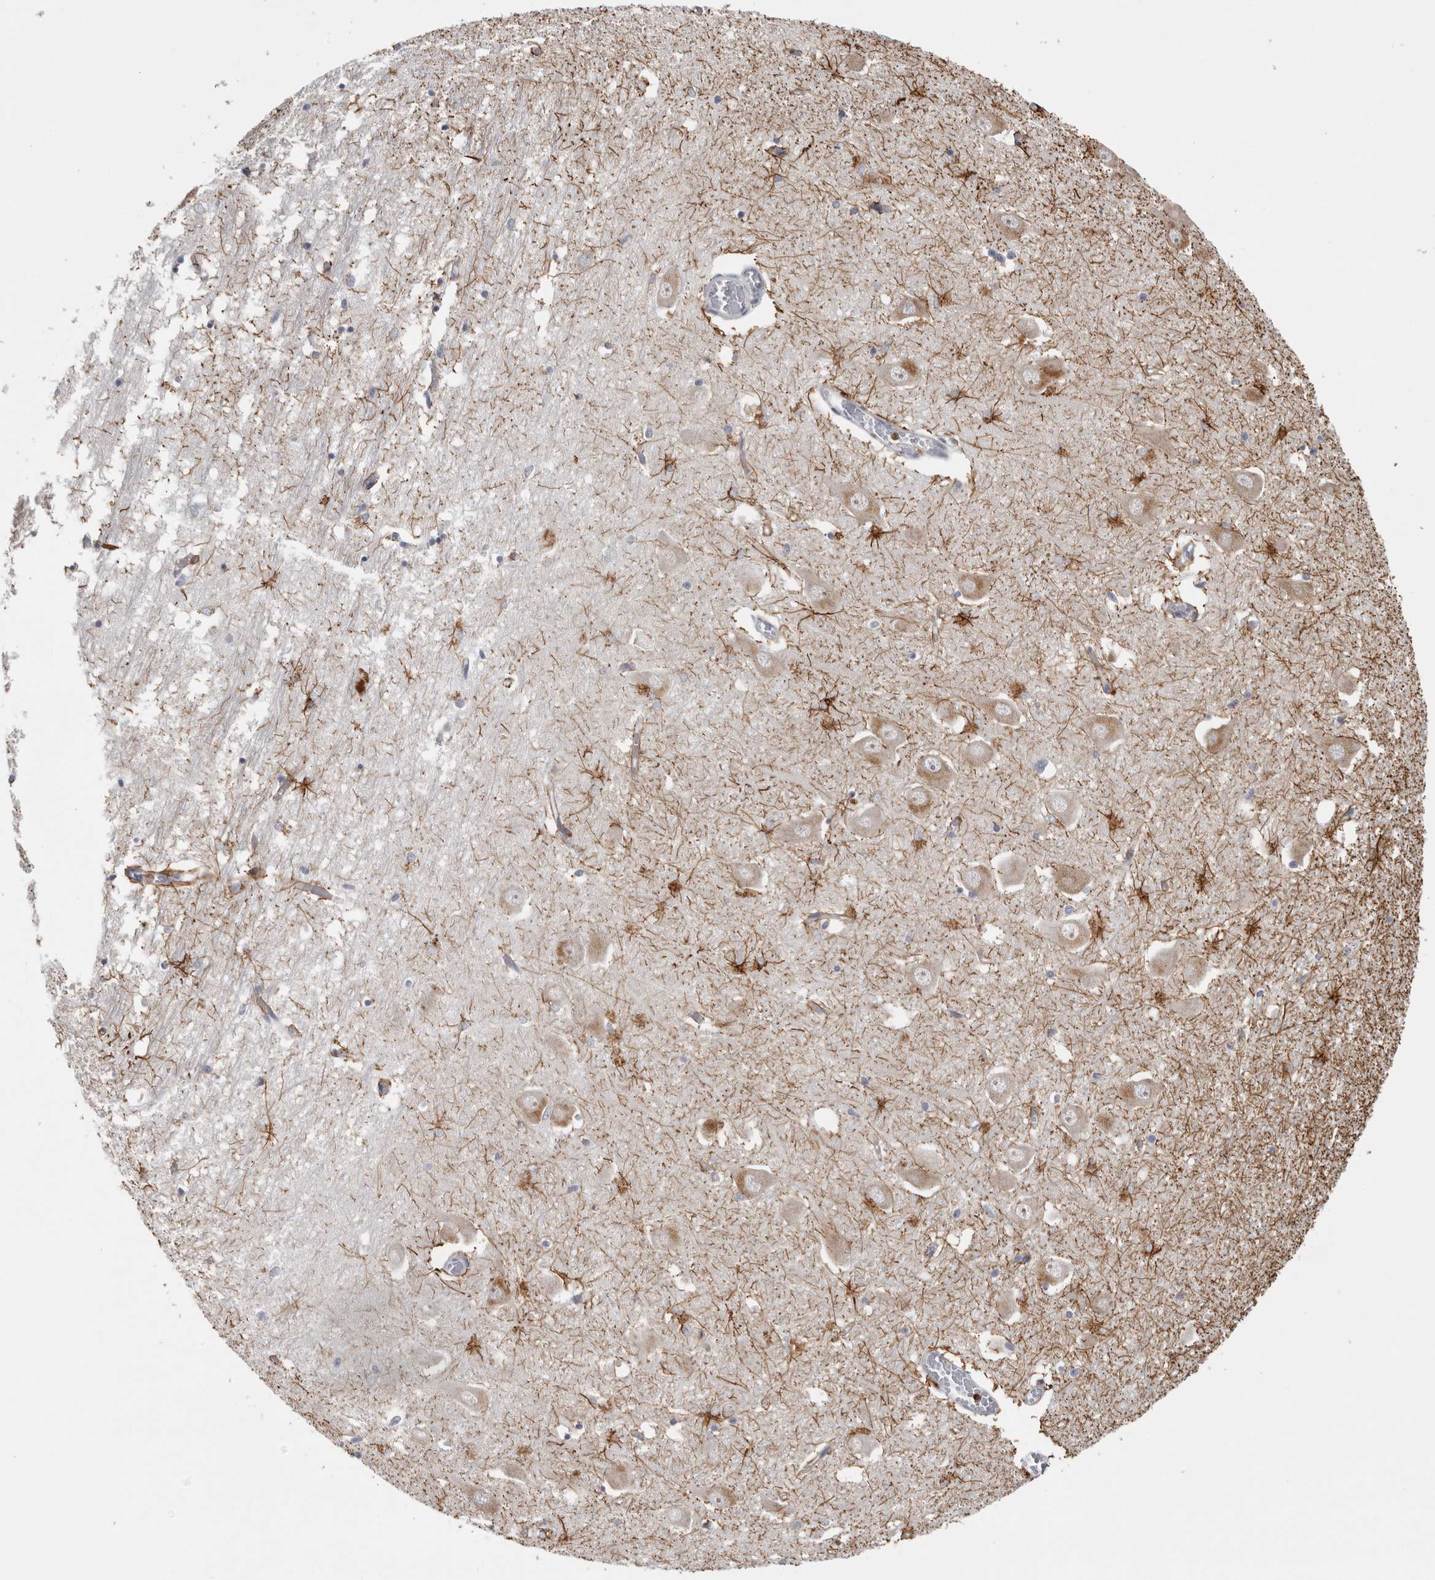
{"staining": {"intensity": "strong", "quantity": "<25%", "location": "cytoplasmic/membranous"}, "tissue": "hippocampus", "cell_type": "Glial cells", "image_type": "normal", "snomed": [{"axis": "morphology", "description": "Normal tissue, NOS"}, {"axis": "topography", "description": "Hippocampus"}], "caption": "A histopathology image showing strong cytoplasmic/membranous staining in about <25% of glial cells in unremarkable hippocampus, as visualized by brown immunohistochemical staining.", "gene": "ATXN2", "patient": {"sex": "male", "age": 70}}